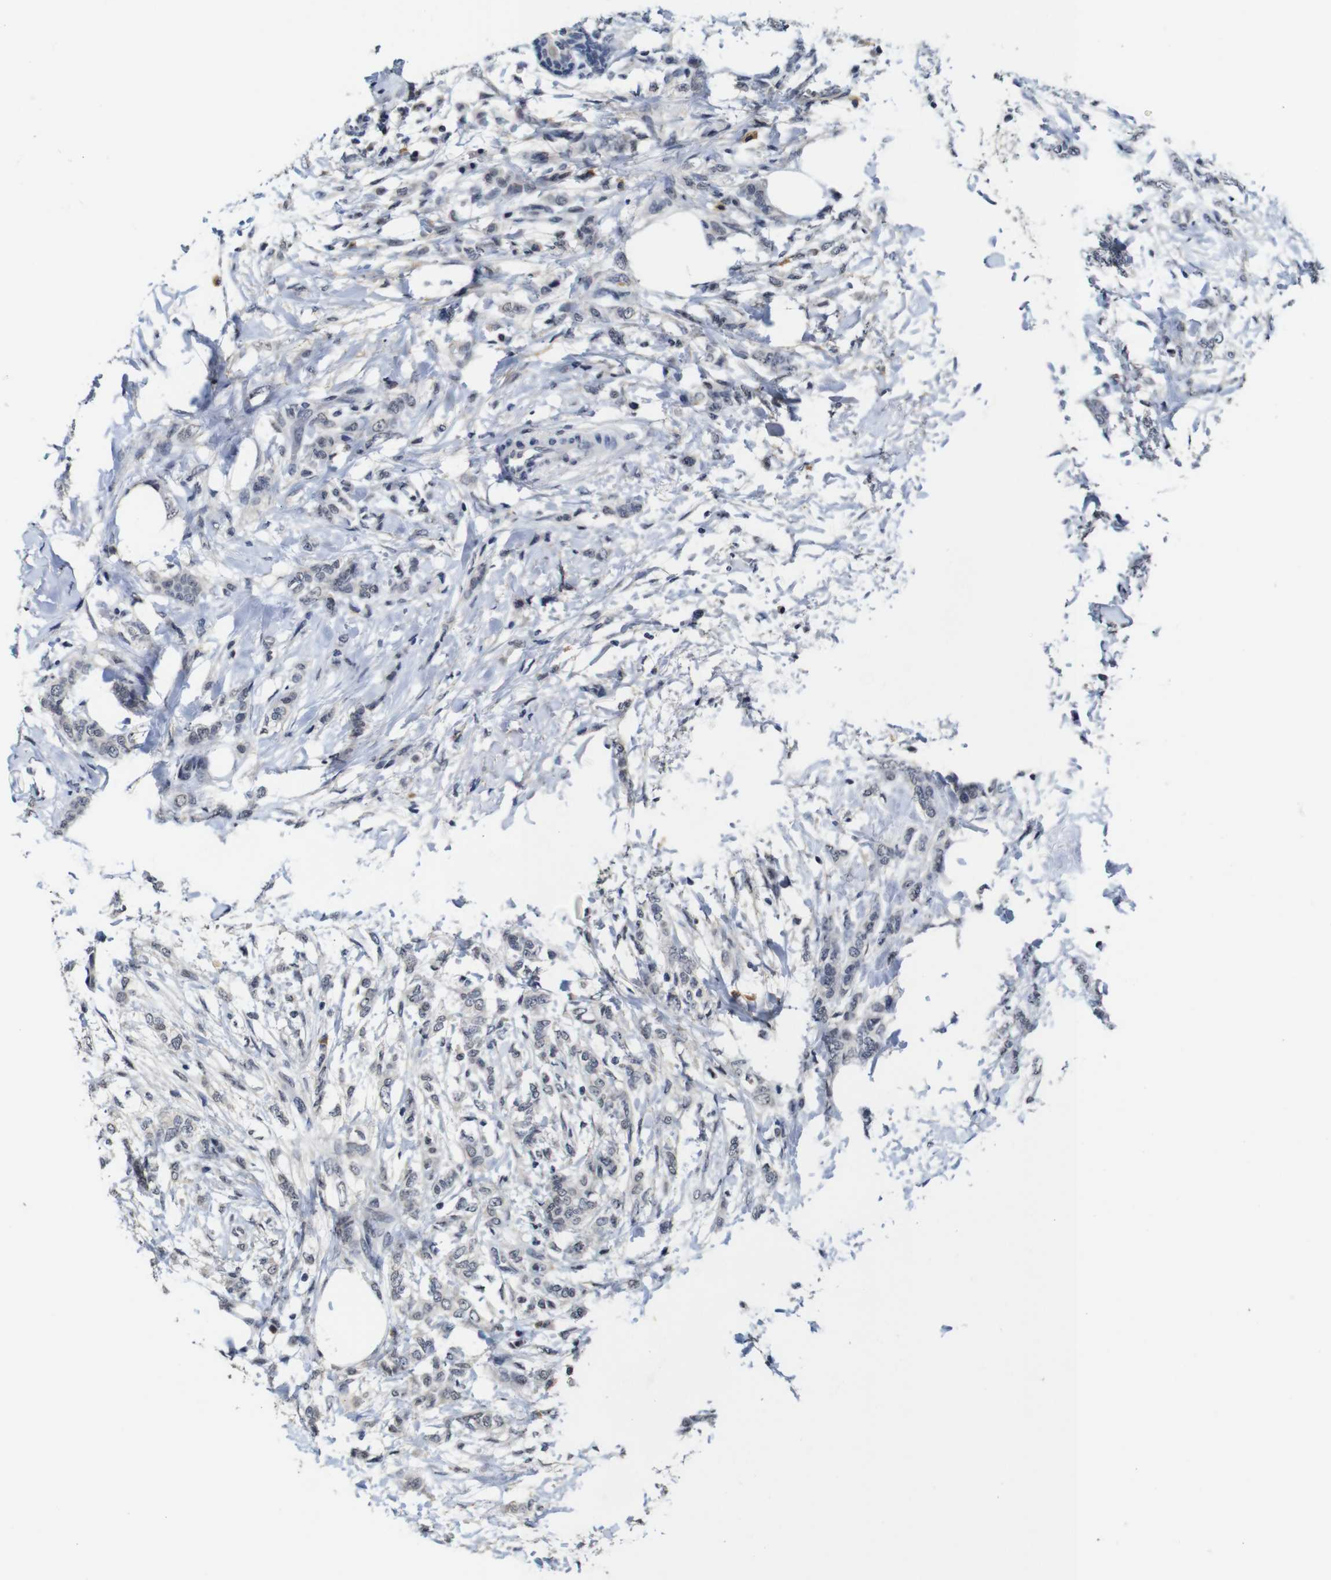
{"staining": {"intensity": "negative", "quantity": "none", "location": "none"}, "tissue": "breast cancer", "cell_type": "Tumor cells", "image_type": "cancer", "snomed": [{"axis": "morphology", "description": "Lobular carcinoma, in situ"}, {"axis": "morphology", "description": "Lobular carcinoma"}, {"axis": "topography", "description": "Breast"}], "caption": "Immunohistochemical staining of human breast cancer demonstrates no significant staining in tumor cells.", "gene": "NTRK3", "patient": {"sex": "female", "age": 41}}